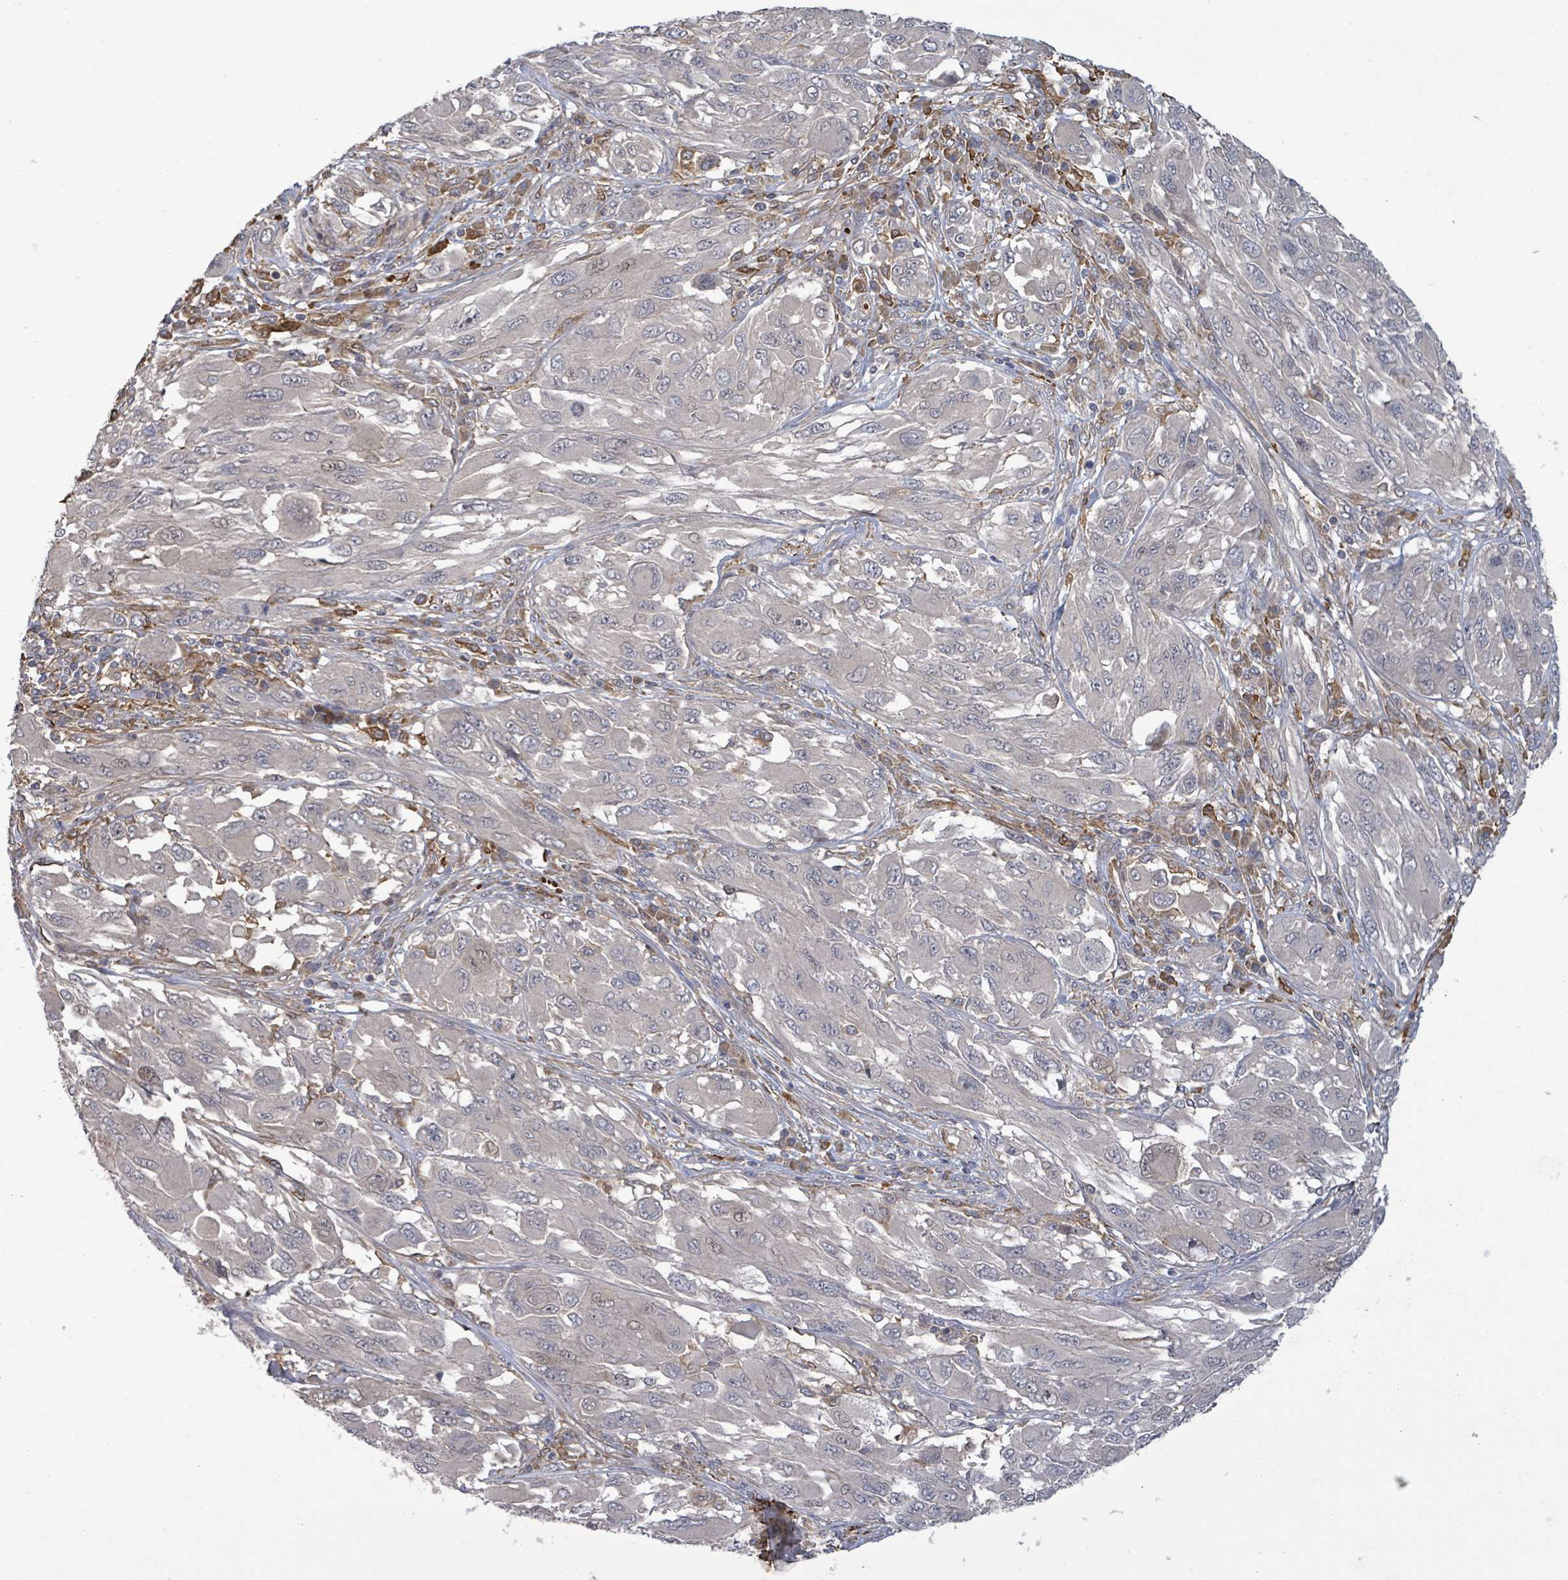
{"staining": {"intensity": "negative", "quantity": "none", "location": "none"}, "tissue": "melanoma", "cell_type": "Tumor cells", "image_type": "cancer", "snomed": [{"axis": "morphology", "description": "Malignant melanoma, NOS"}, {"axis": "topography", "description": "Skin"}], "caption": "Immunohistochemistry of human malignant melanoma shows no staining in tumor cells. Nuclei are stained in blue.", "gene": "MAP3K6", "patient": {"sex": "female", "age": 91}}